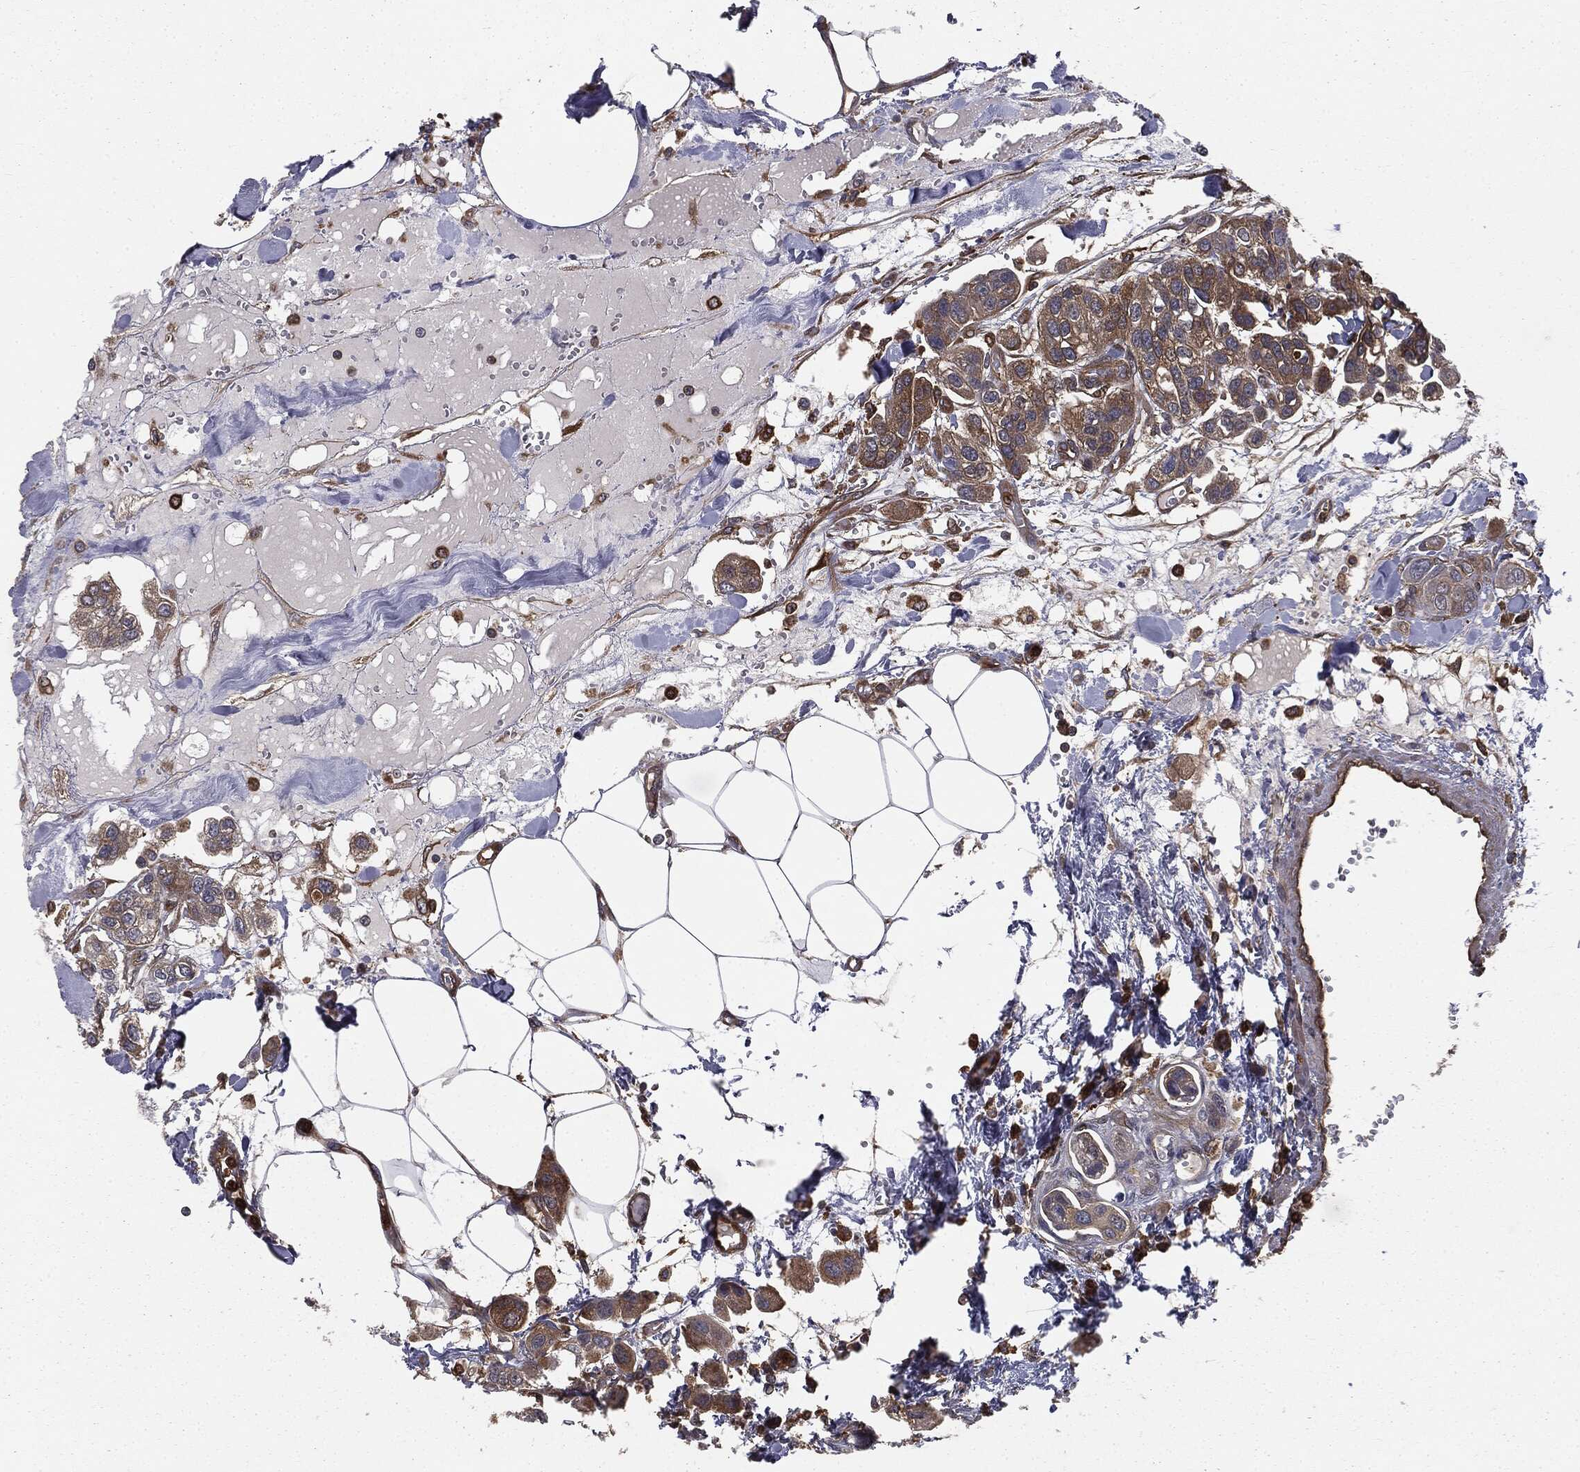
{"staining": {"intensity": "moderate", "quantity": ">75%", "location": "cytoplasmic/membranous"}, "tissue": "urothelial cancer", "cell_type": "Tumor cells", "image_type": "cancer", "snomed": [{"axis": "morphology", "description": "Urothelial carcinoma, High grade"}, {"axis": "topography", "description": "Urinary bladder"}], "caption": "The image exhibits a brown stain indicating the presence of a protein in the cytoplasmic/membranous of tumor cells in urothelial cancer. The protein is stained brown, and the nuclei are stained in blue (DAB (3,3'-diaminobenzidine) IHC with brightfield microscopy, high magnification).", "gene": "GNB5", "patient": {"sex": "male", "age": 67}}